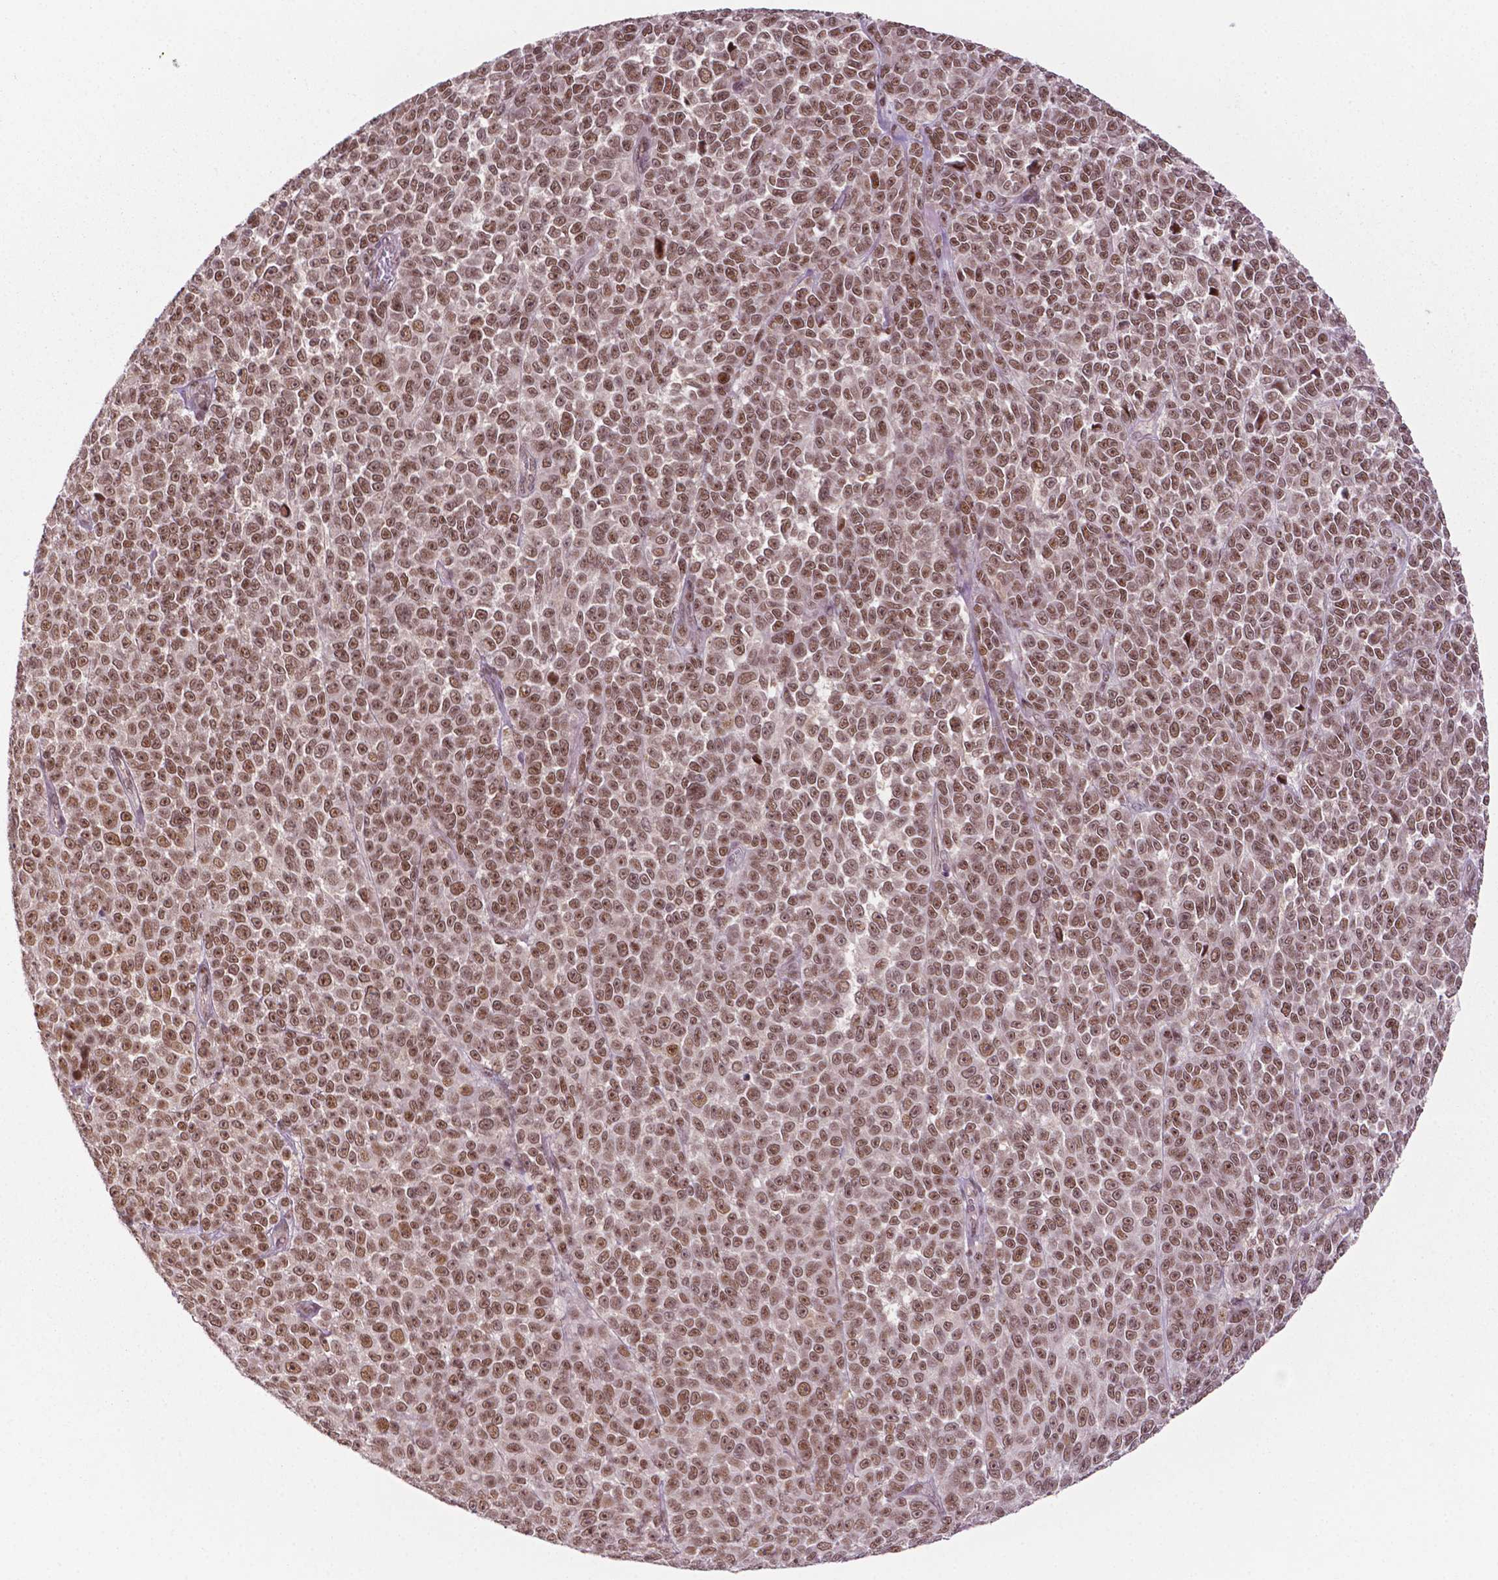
{"staining": {"intensity": "moderate", "quantity": ">75%", "location": "nuclear"}, "tissue": "melanoma", "cell_type": "Tumor cells", "image_type": "cancer", "snomed": [{"axis": "morphology", "description": "Malignant melanoma, NOS"}, {"axis": "topography", "description": "Skin"}], "caption": "DAB immunohistochemical staining of melanoma reveals moderate nuclear protein staining in approximately >75% of tumor cells.", "gene": "PER2", "patient": {"sex": "female", "age": 95}}